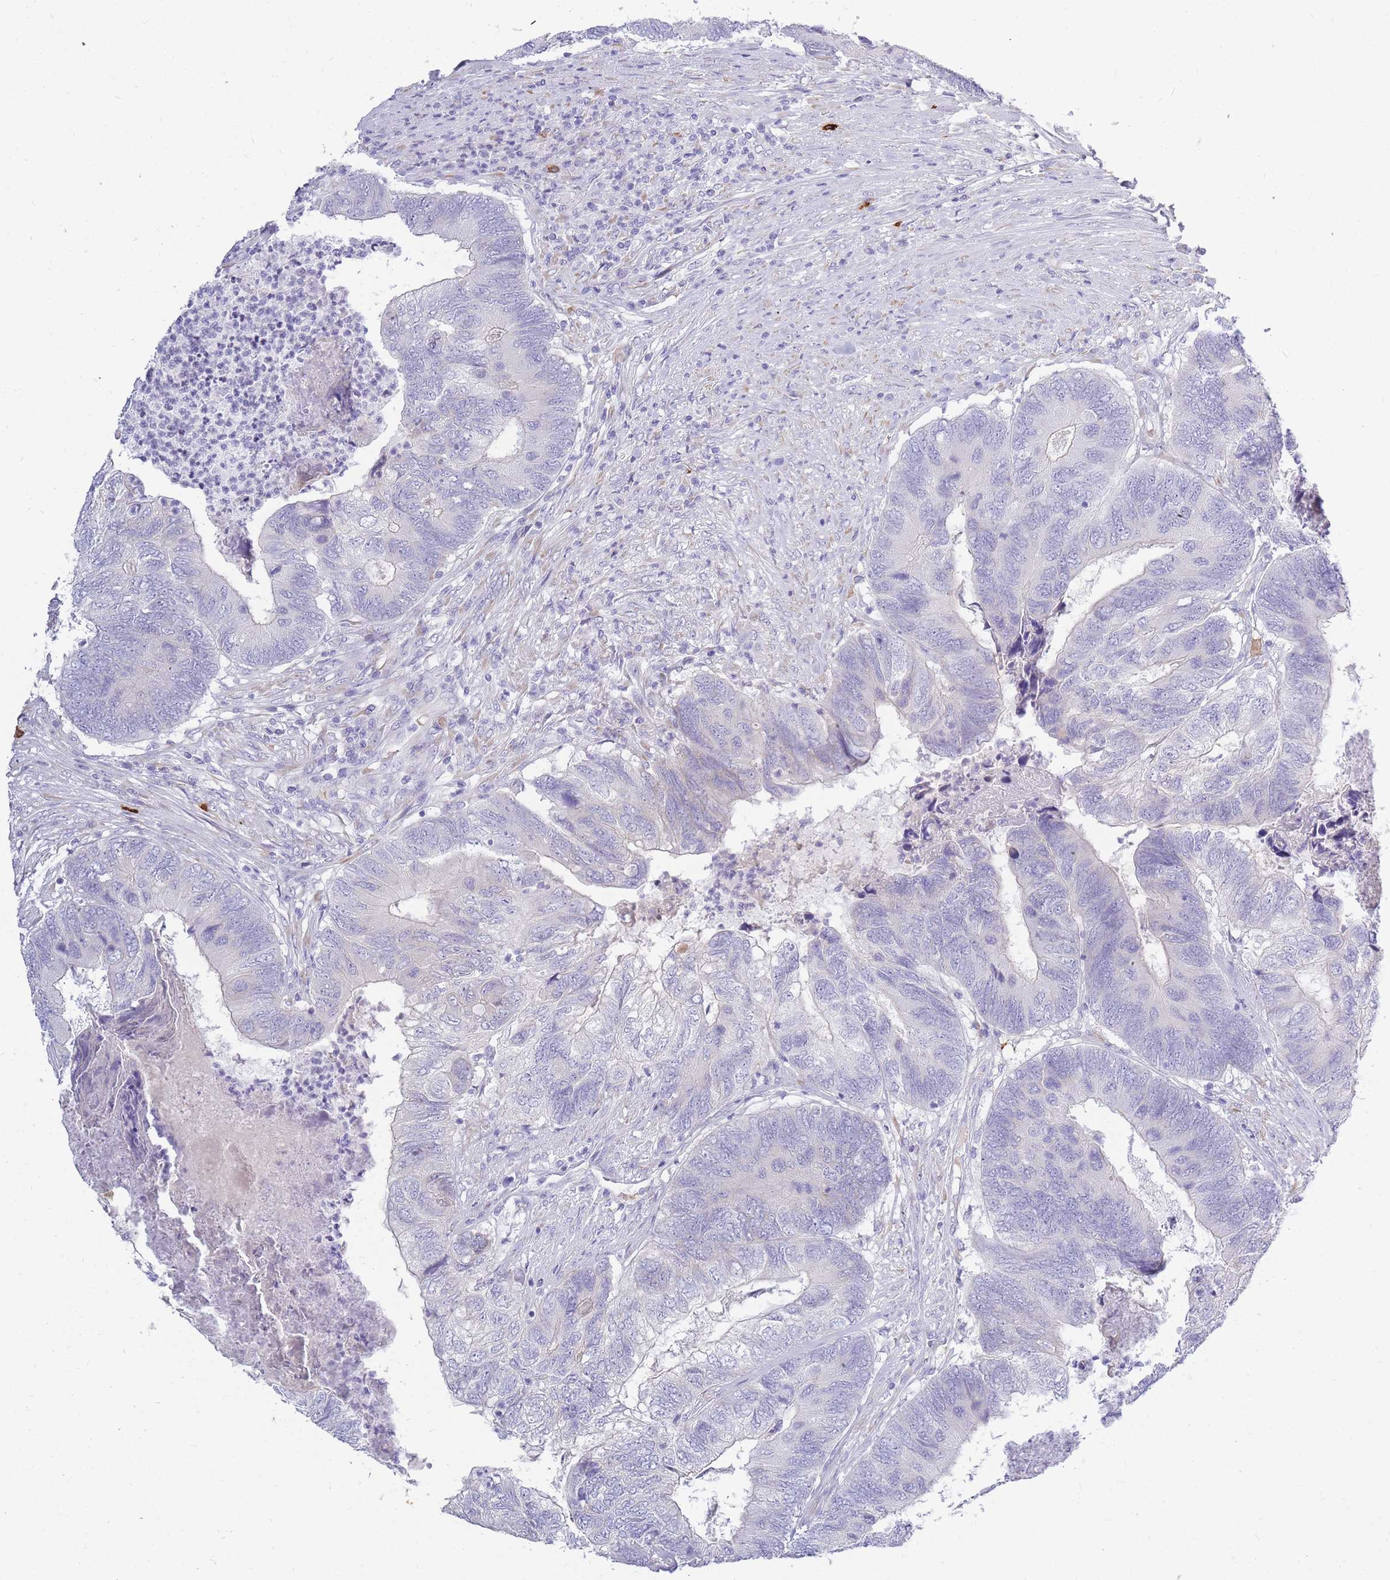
{"staining": {"intensity": "negative", "quantity": "none", "location": "none"}, "tissue": "colorectal cancer", "cell_type": "Tumor cells", "image_type": "cancer", "snomed": [{"axis": "morphology", "description": "Adenocarcinoma, NOS"}, {"axis": "topography", "description": "Colon"}], "caption": "Tumor cells show no significant protein staining in adenocarcinoma (colorectal).", "gene": "TPSD1", "patient": {"sex": "female", "age": 67}}